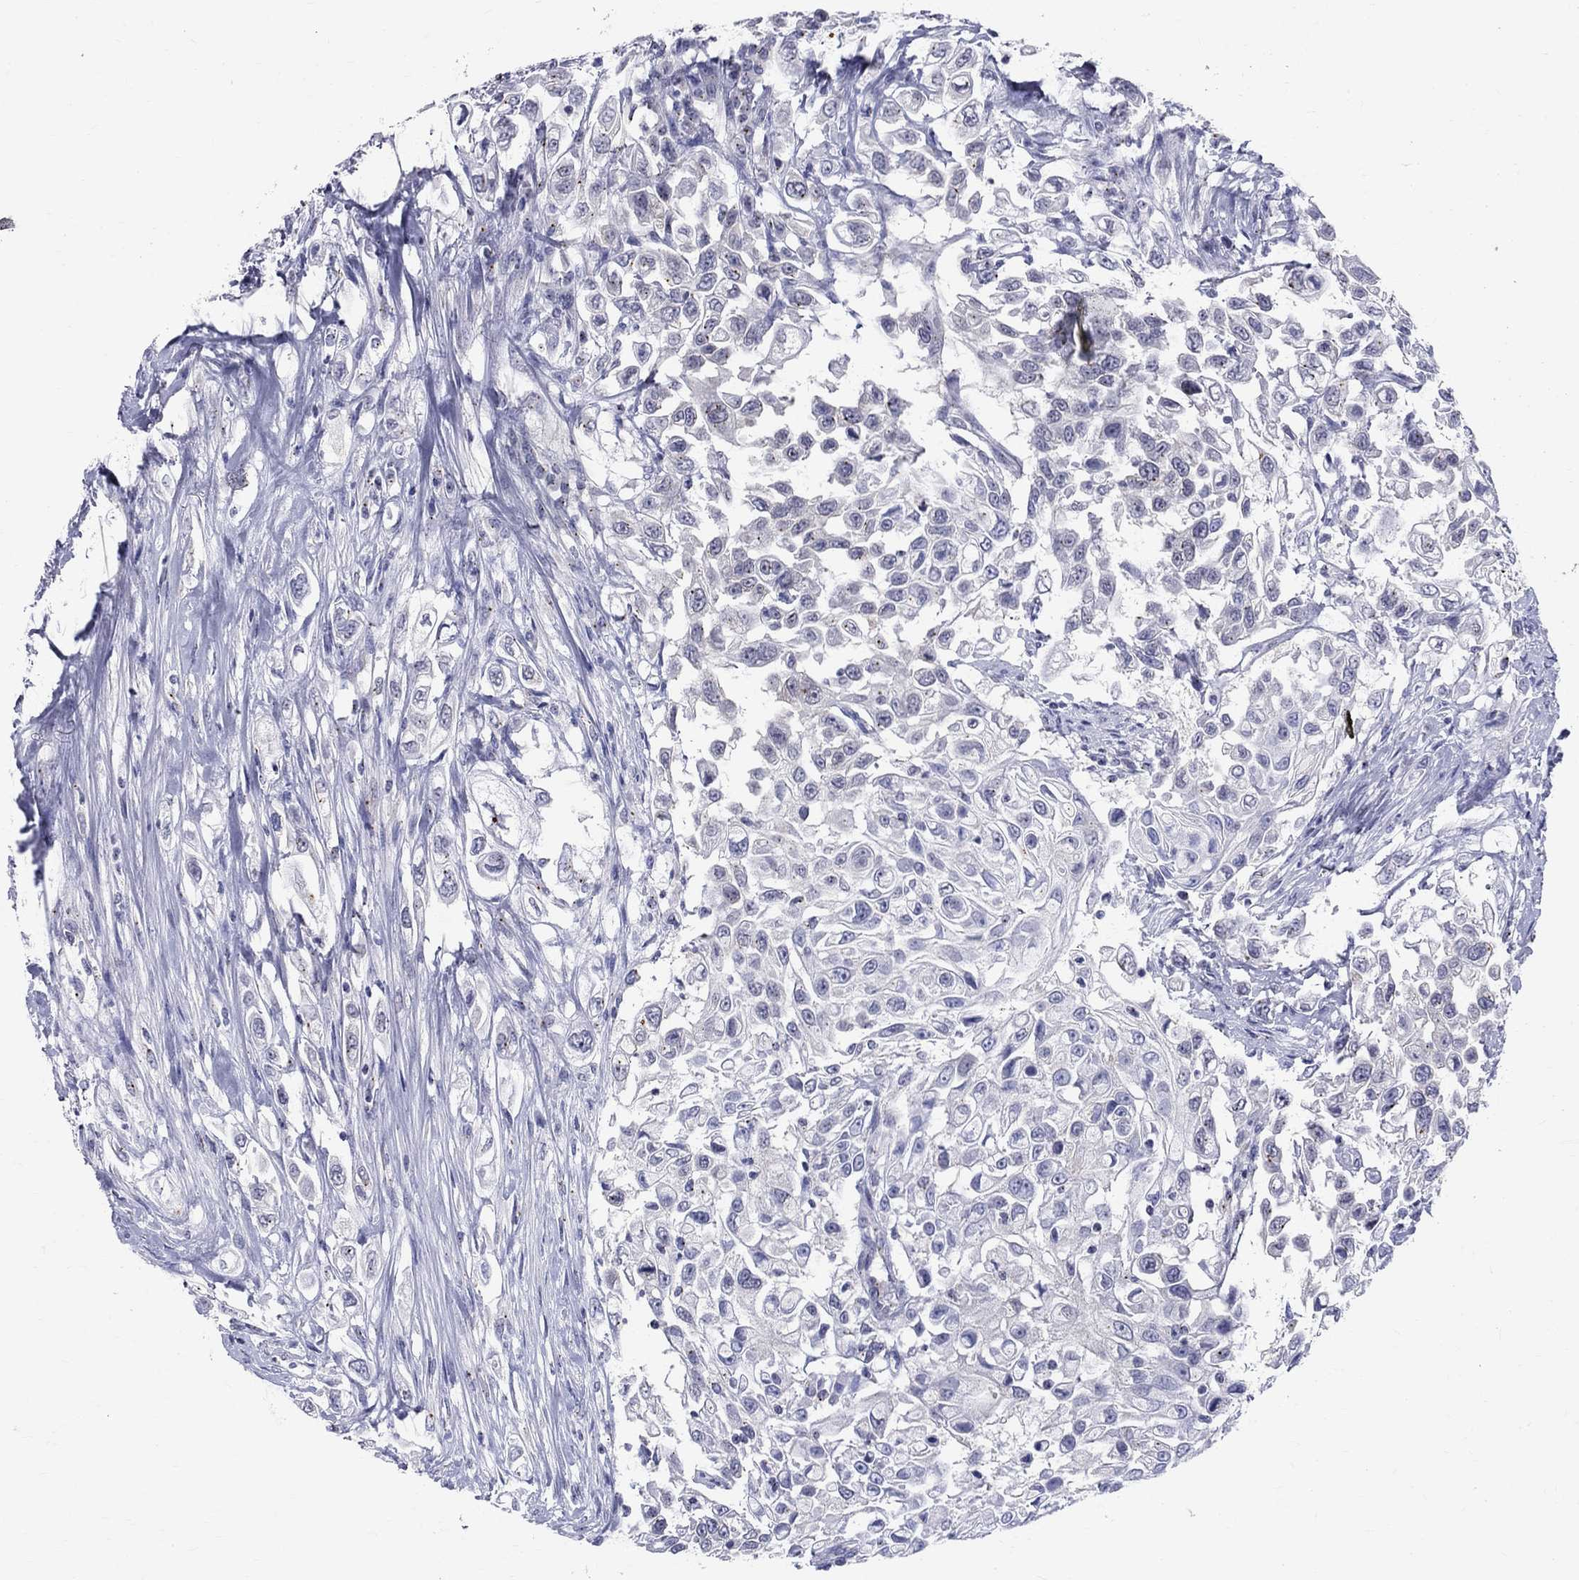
{"staining": {"intensity": "negative", "quantity": "none", "location": "none"}, "tissue": "urothelial cancer", "cell_type": "Tumor cells", "image_type": "cancer", "snomed": [{"axis": "morphology", "description": "Urothelial carcinoma, High grade"}, {"axis": "topography", "description": "Urinary bladder"}], "caption": "Immunohistochemistry (IHC) histopathology image of neoplastic tissue: high-grade urothelial carcinoma stained with DAB shows no significant protein expression in tumor cells.", "gene": "CEP43", "patient": {"sex": "female", "age": 56}}